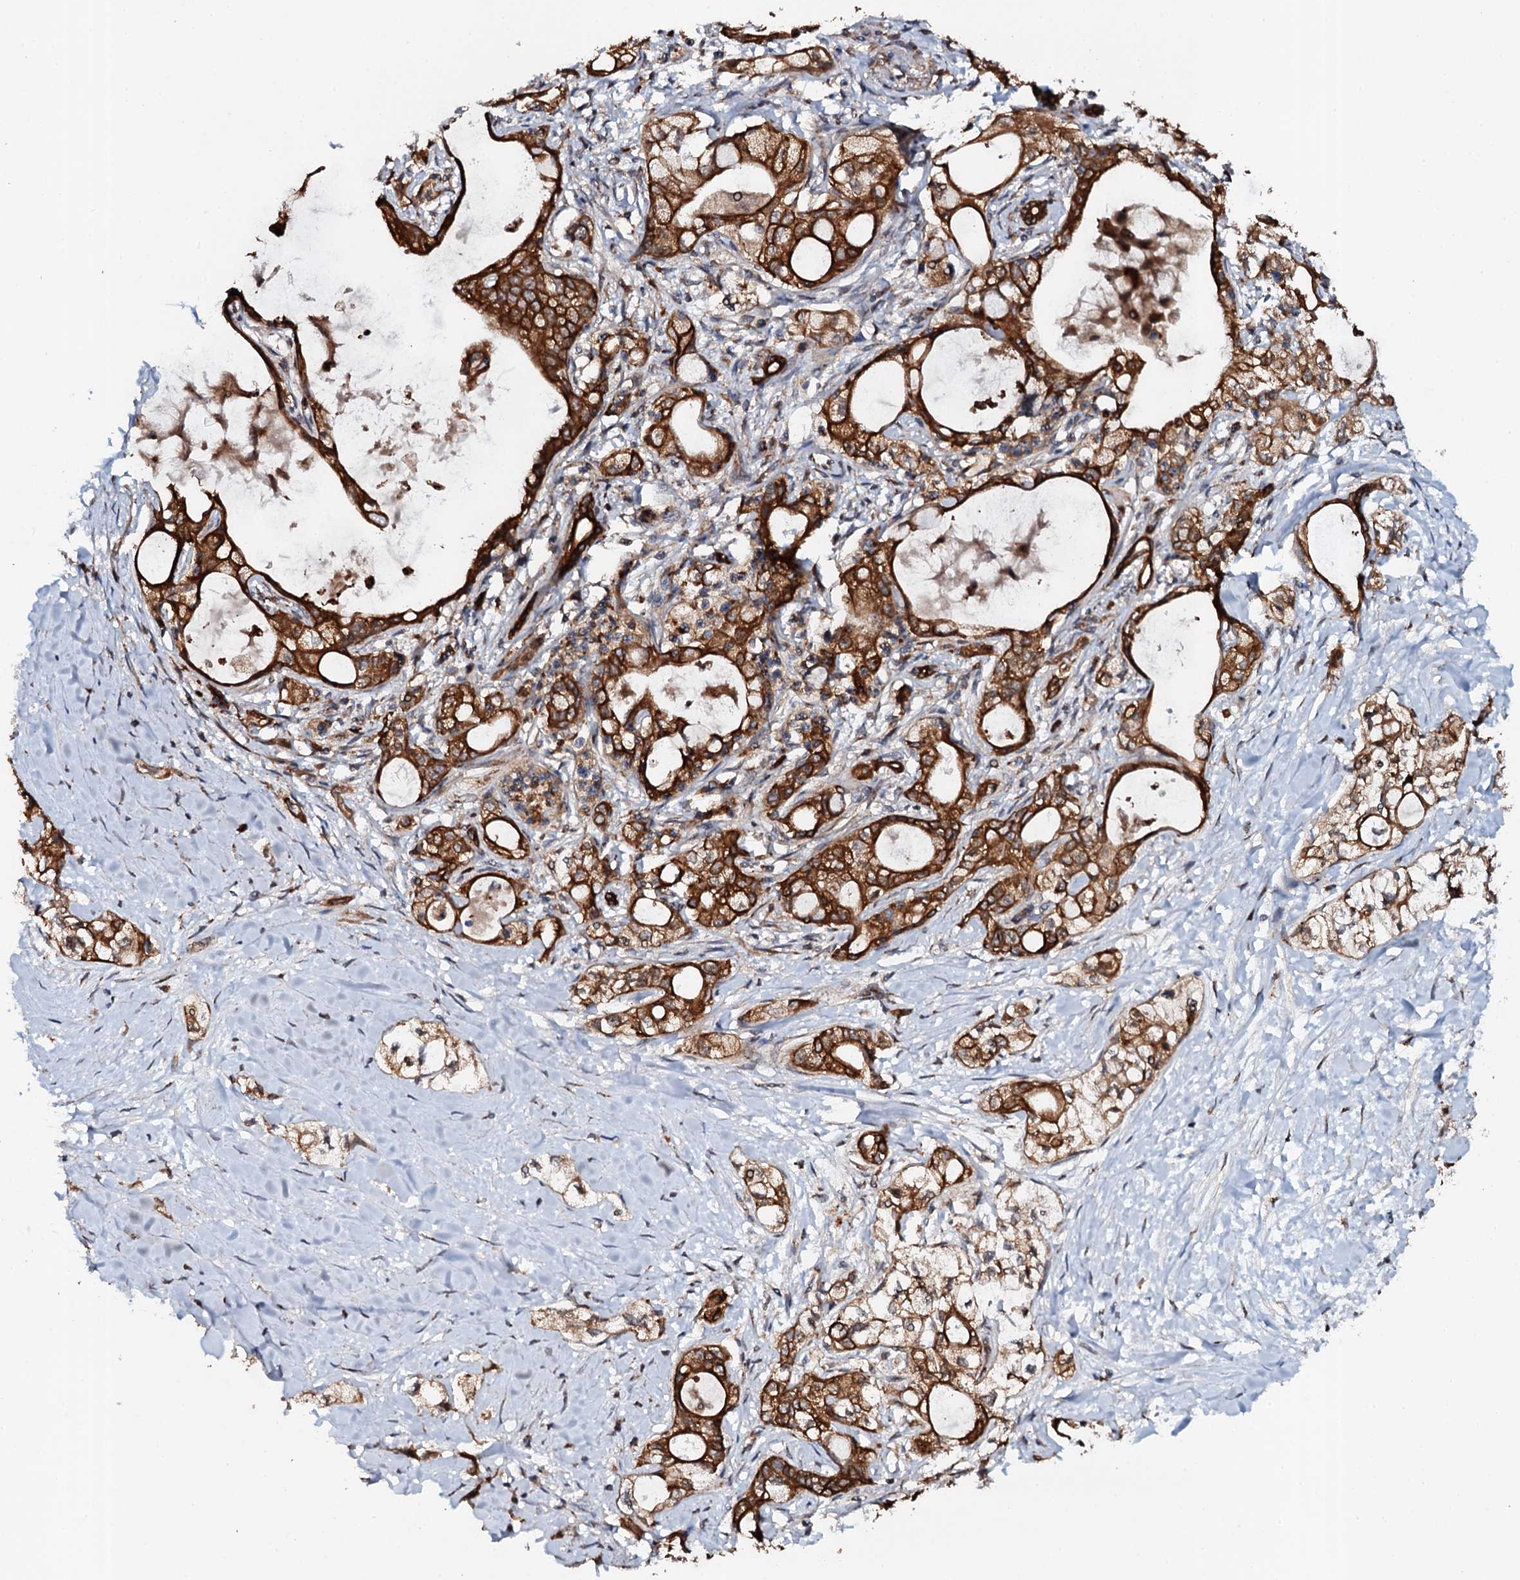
{"staining": {"intensity": "strong", "quantity": ">75%", "location": "cytoplasmic/membranous"}, "tissue": "pancreatic cancer", "cell_type": "Tumor cells", "image_type": "cancer", "snomed": [{"axis": "morphology", "description": "Adenocarcinoma, NOS"}, {"axis": "topography", "description": "Pancreas"}], "caption": "Protein staining of adenocarcinoma (pancreatic) tissue demonstrates strong cytoplasmic/membranous positivity in about >75% of tumor cells.", "gene": "GLCE", "patient": {"sex": "male", "age": 70}}